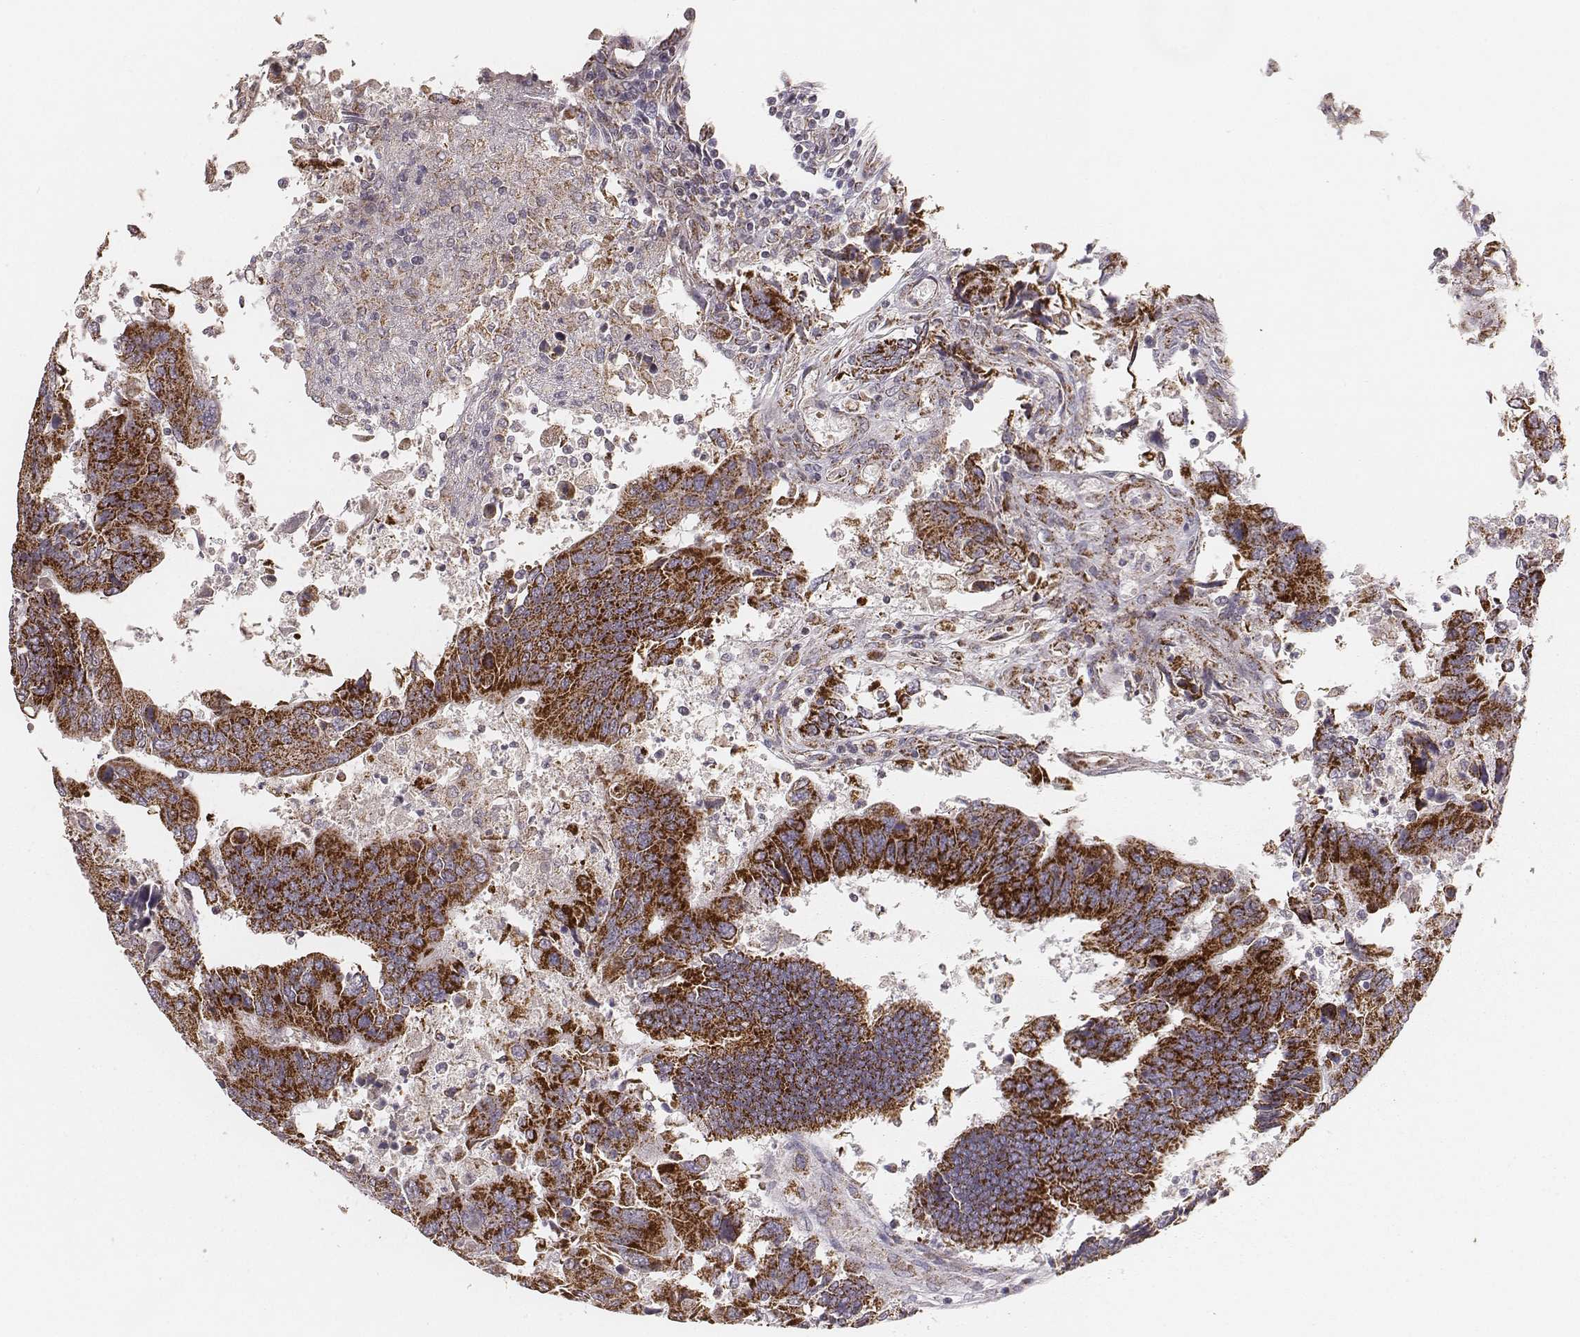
{"staining": {"intensity": "strong", "quantity": ">75%", "location": "cytoplasmic/membranous"}, "tissue": "colorectal cancer", "cell_type": "Tumor cells", "image_type": "cancer", "snomed": [{"axis": "morphology", "description": "Adenocarcinoma, NOS"}, {"axis": "topography", "description": "Colon"}], "caption": "Brown immunohistochemical staining in human colorectal cancer (adenocarcinoma) demonstrates strong cytoplasmic/membranous expression in approximately >75% of tumor cells.", "gene": "TUFM", "patient": {"sex": "female", "age": 67}}